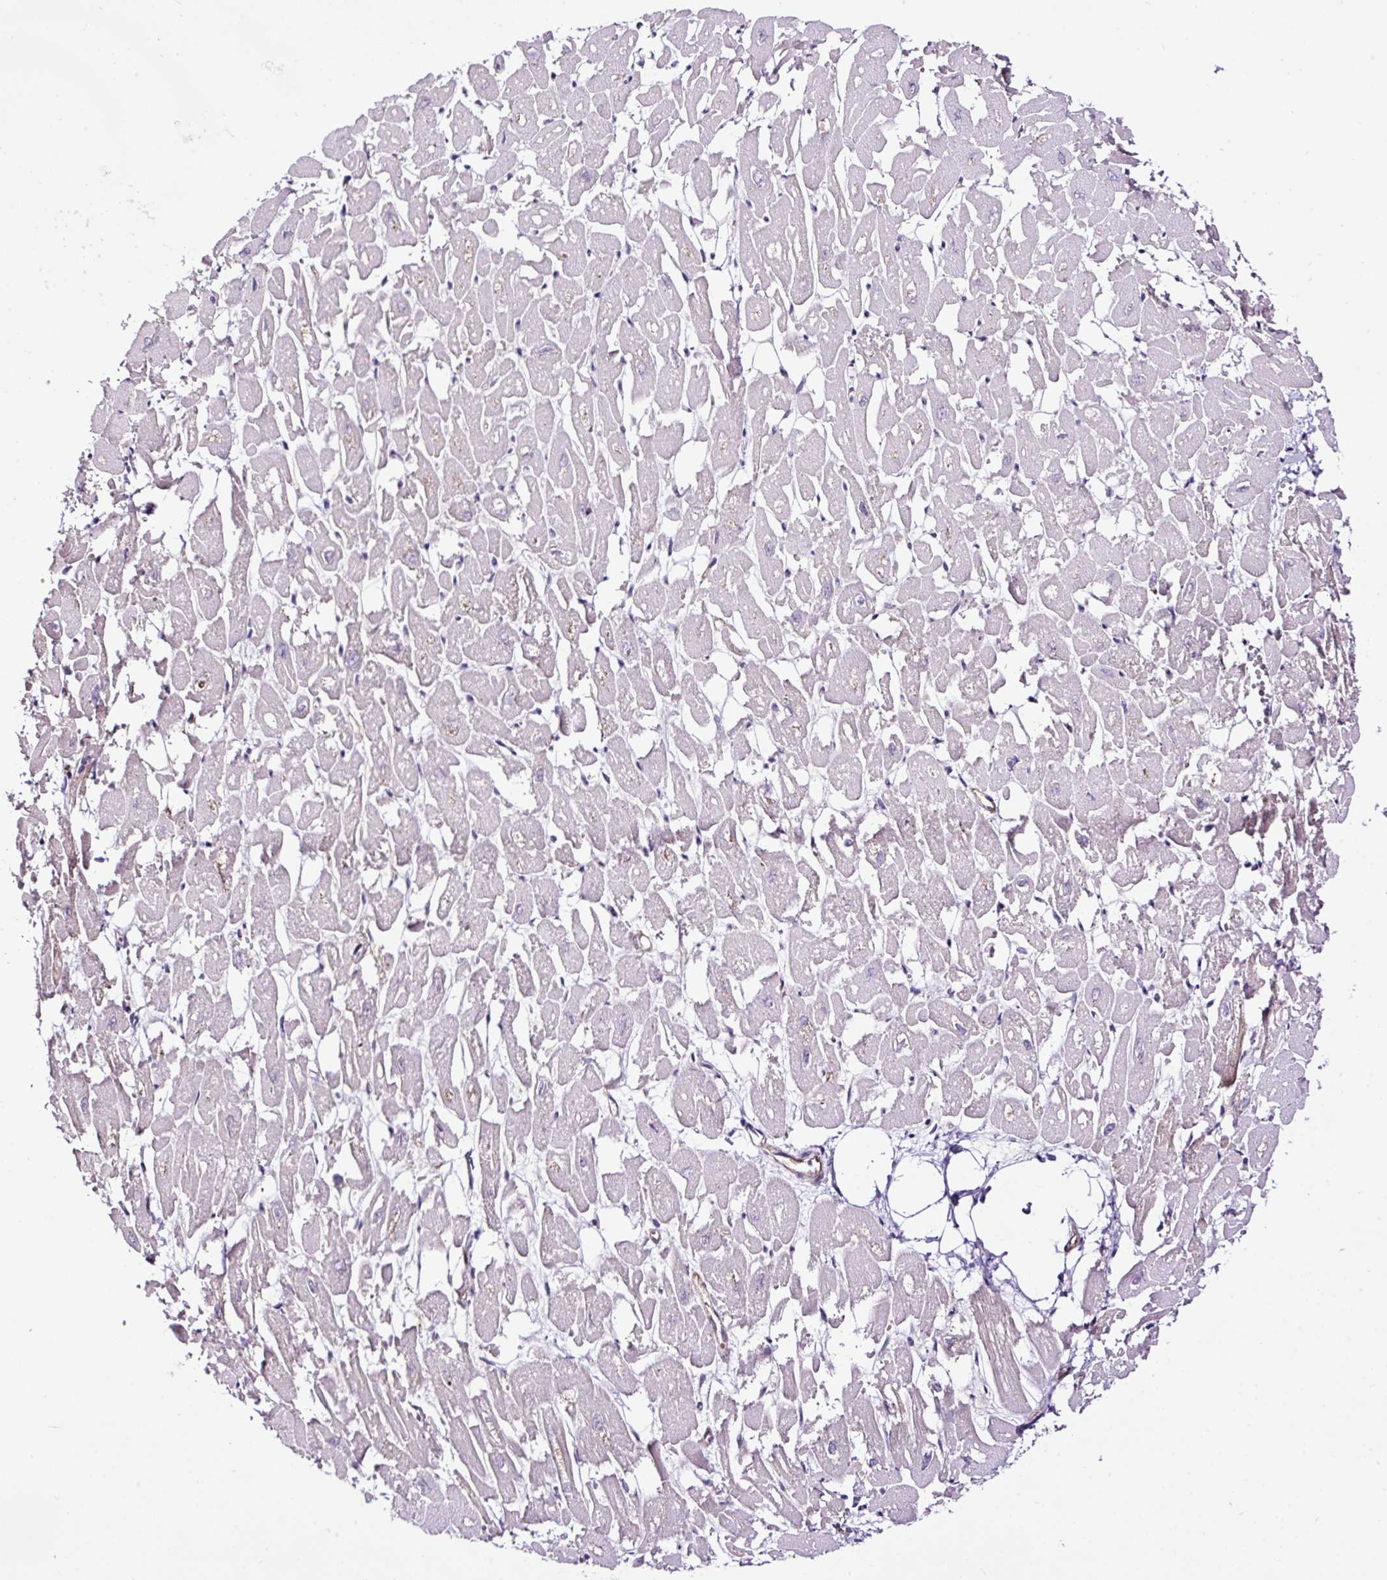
{"staining": {"intensity": "weak", "quantity": "25%-75%", "location": "cytoplasmic/membranous"}, "tissue": "heart muscle", "cell_type": "Cardiomyocytes", "image_type": "normal", "snomed": [{"axis": "morphology", "description": "Normal tissue, NOS"}, {"axis": "topography", "description": "Heart"}], "caption": "Cardiomyocytes reveal weak cytoplasmic/membranous positivity in approximately 25%-75% of cells in normal heart muscle.", "gene": "MAGEB16", "patient": {"sex": "male", "age": 54}}